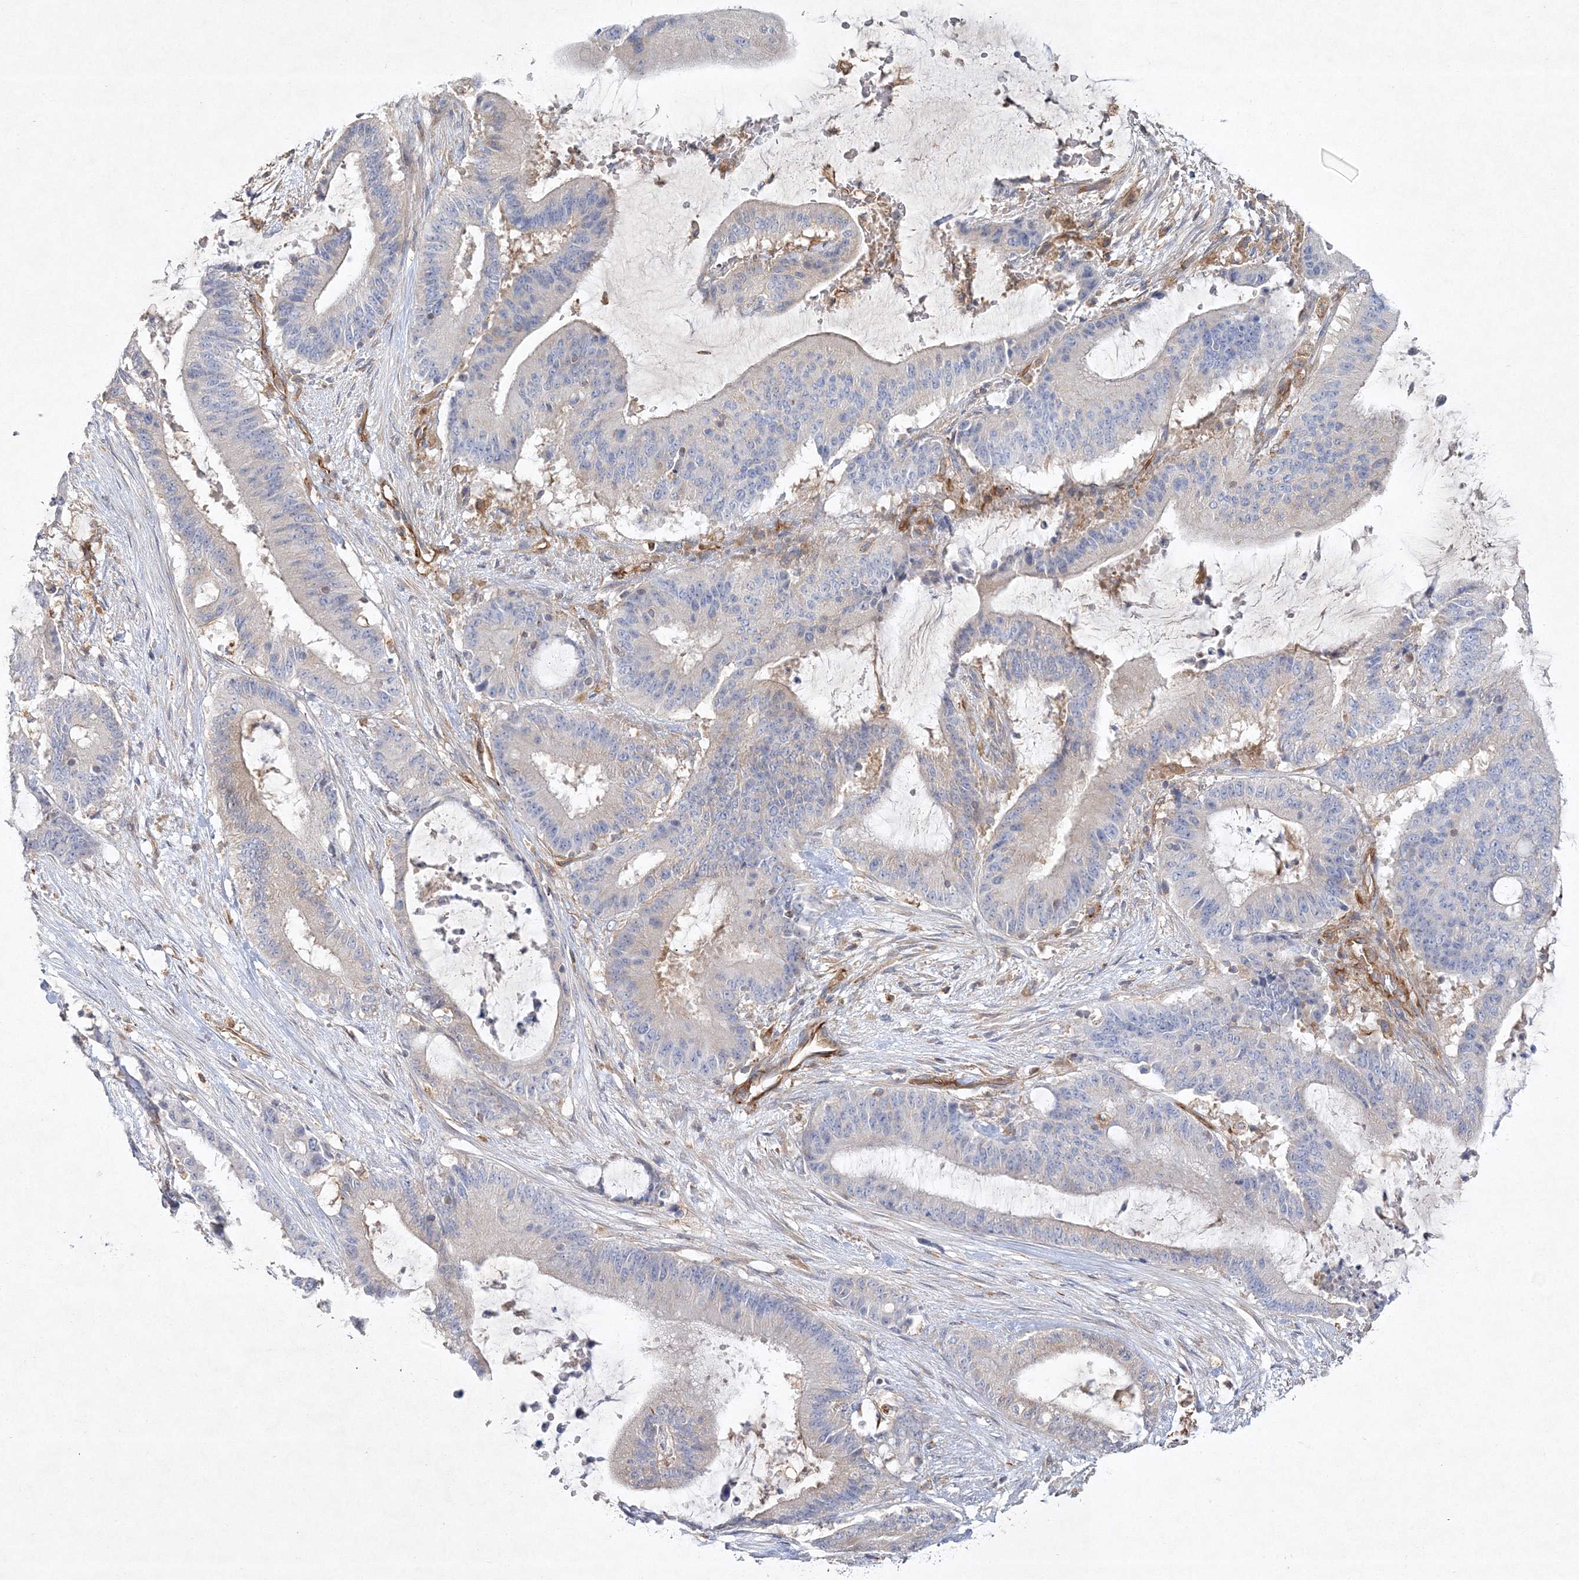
{"staining": {"intensity": "negative", "quantity": "none", "location": "none"}, "tissue": "liver cancer", "cell_type": "Tumor cells", "image_type": "cancer", "snomed": [{"axis": "morphology", "description": "Normal tissue, NOS"}, {"axis": "morphology", "description": "Cholangiocarcinoma"}, {"axis": "topography", "description": "Liver"}, {"axis": "topography", "description": "Peripheral nerve tissue"}], "caption": "The image shows no staining of tumor cells in cholangiocarcinoma (liver).", "gene": "WDR37", "patient": {"sex": "female", "age": 73}}